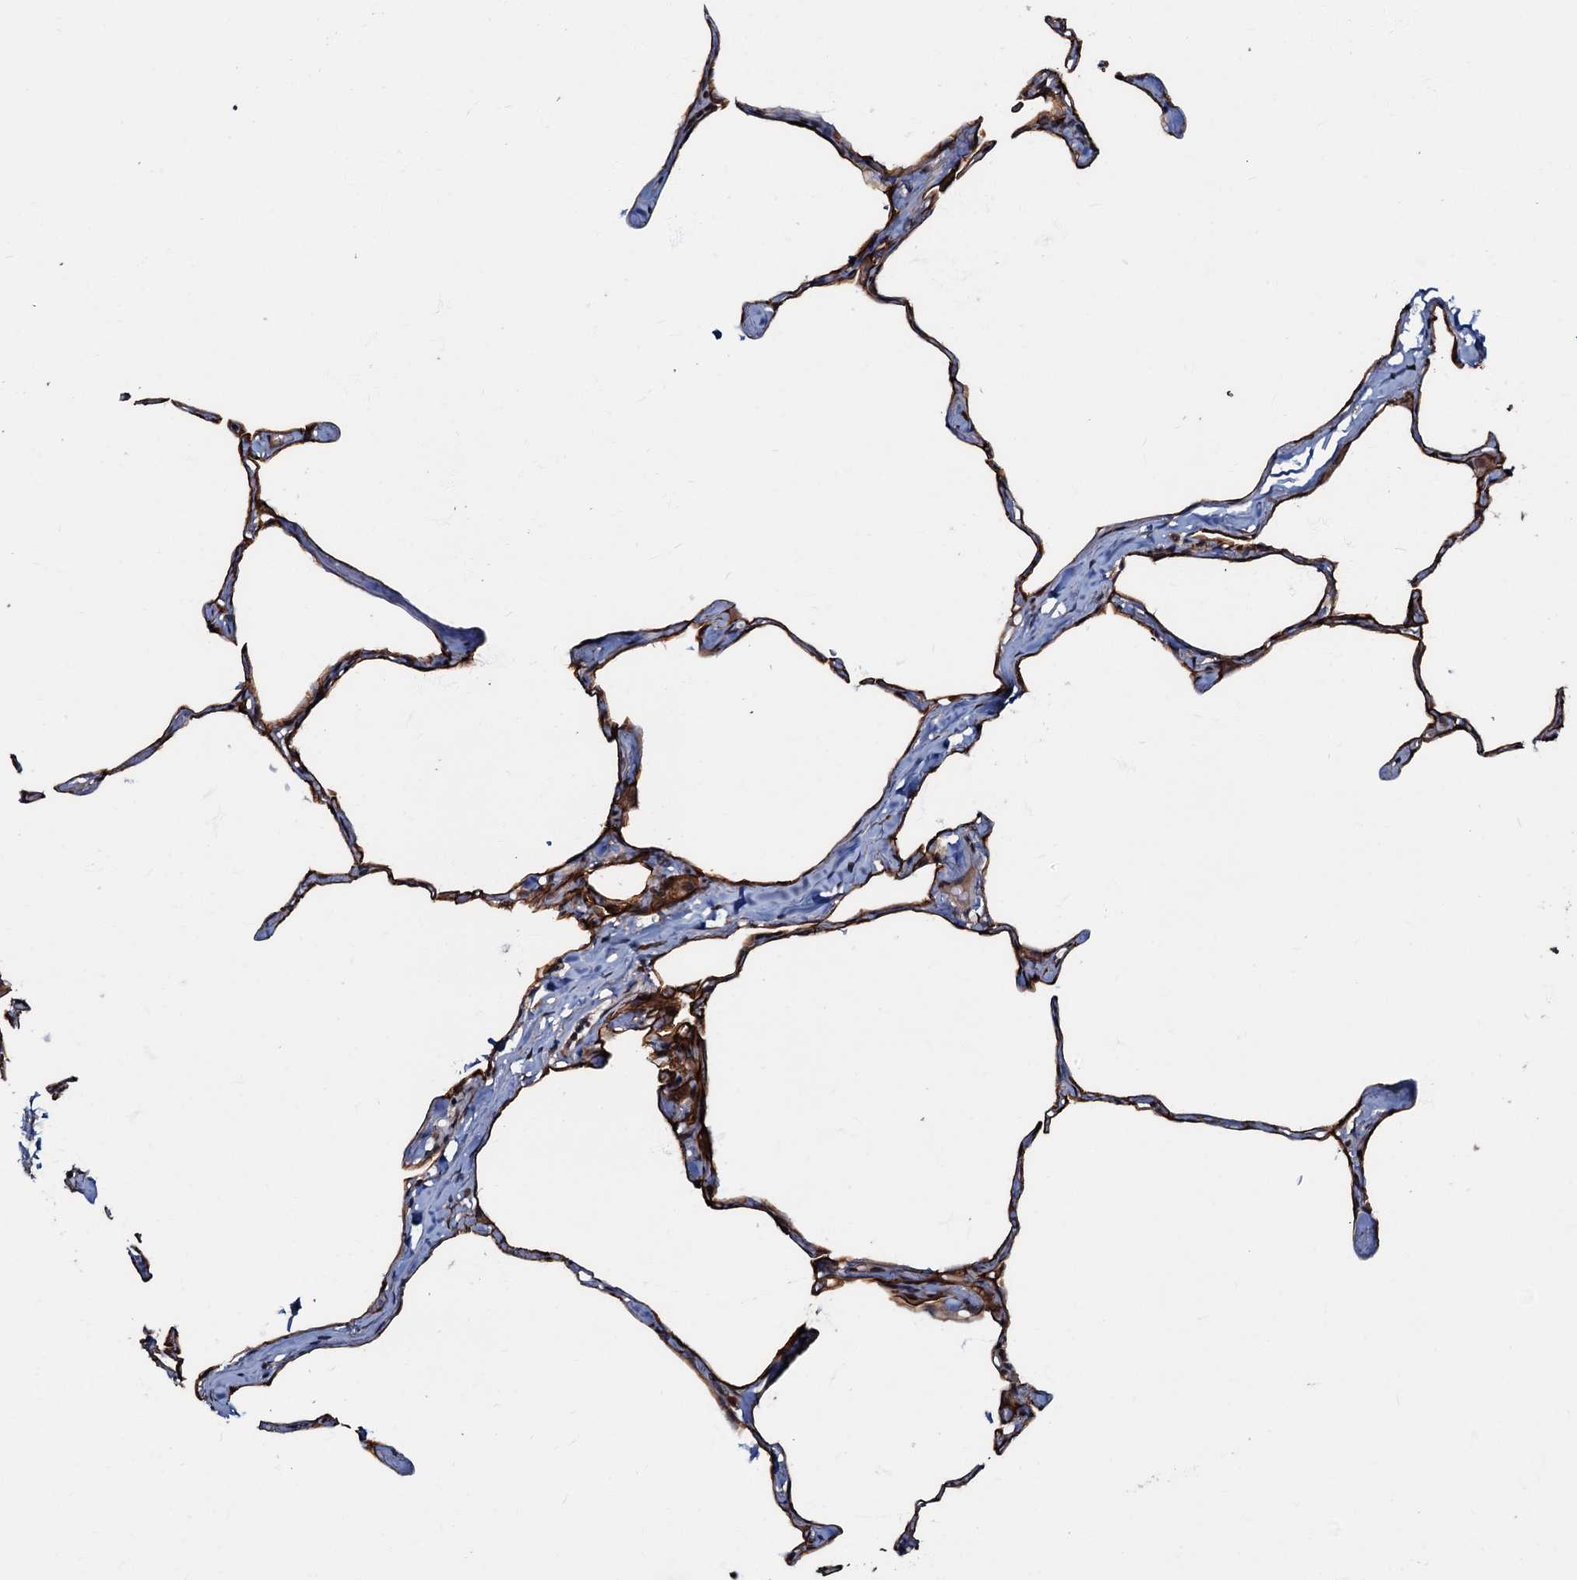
{"staining": {"intensity": "moderate", "quantity": "25%-75%", "location": "cytoplasmic/membranous"}, "tissue": "lung", "cell_type": "Alveolar cells", "image_type": "normal", "snomed": [{"axis": "morphology", "description": "Normal tissue, NOS"}, {"axis": "topography", "description": "Lung"}], "caption": "Protein staining of unremarkable lung shows moderate cytoplasmic/membranous positivity in approximately 25%-75% of alveolar cells. (DAB (3,3'-diaminobenzidine) IHC, brown staining for protein, blue staining for nuclei).", "gene": "MANSC4", "patient": {"sex": "male", "age": 65}}